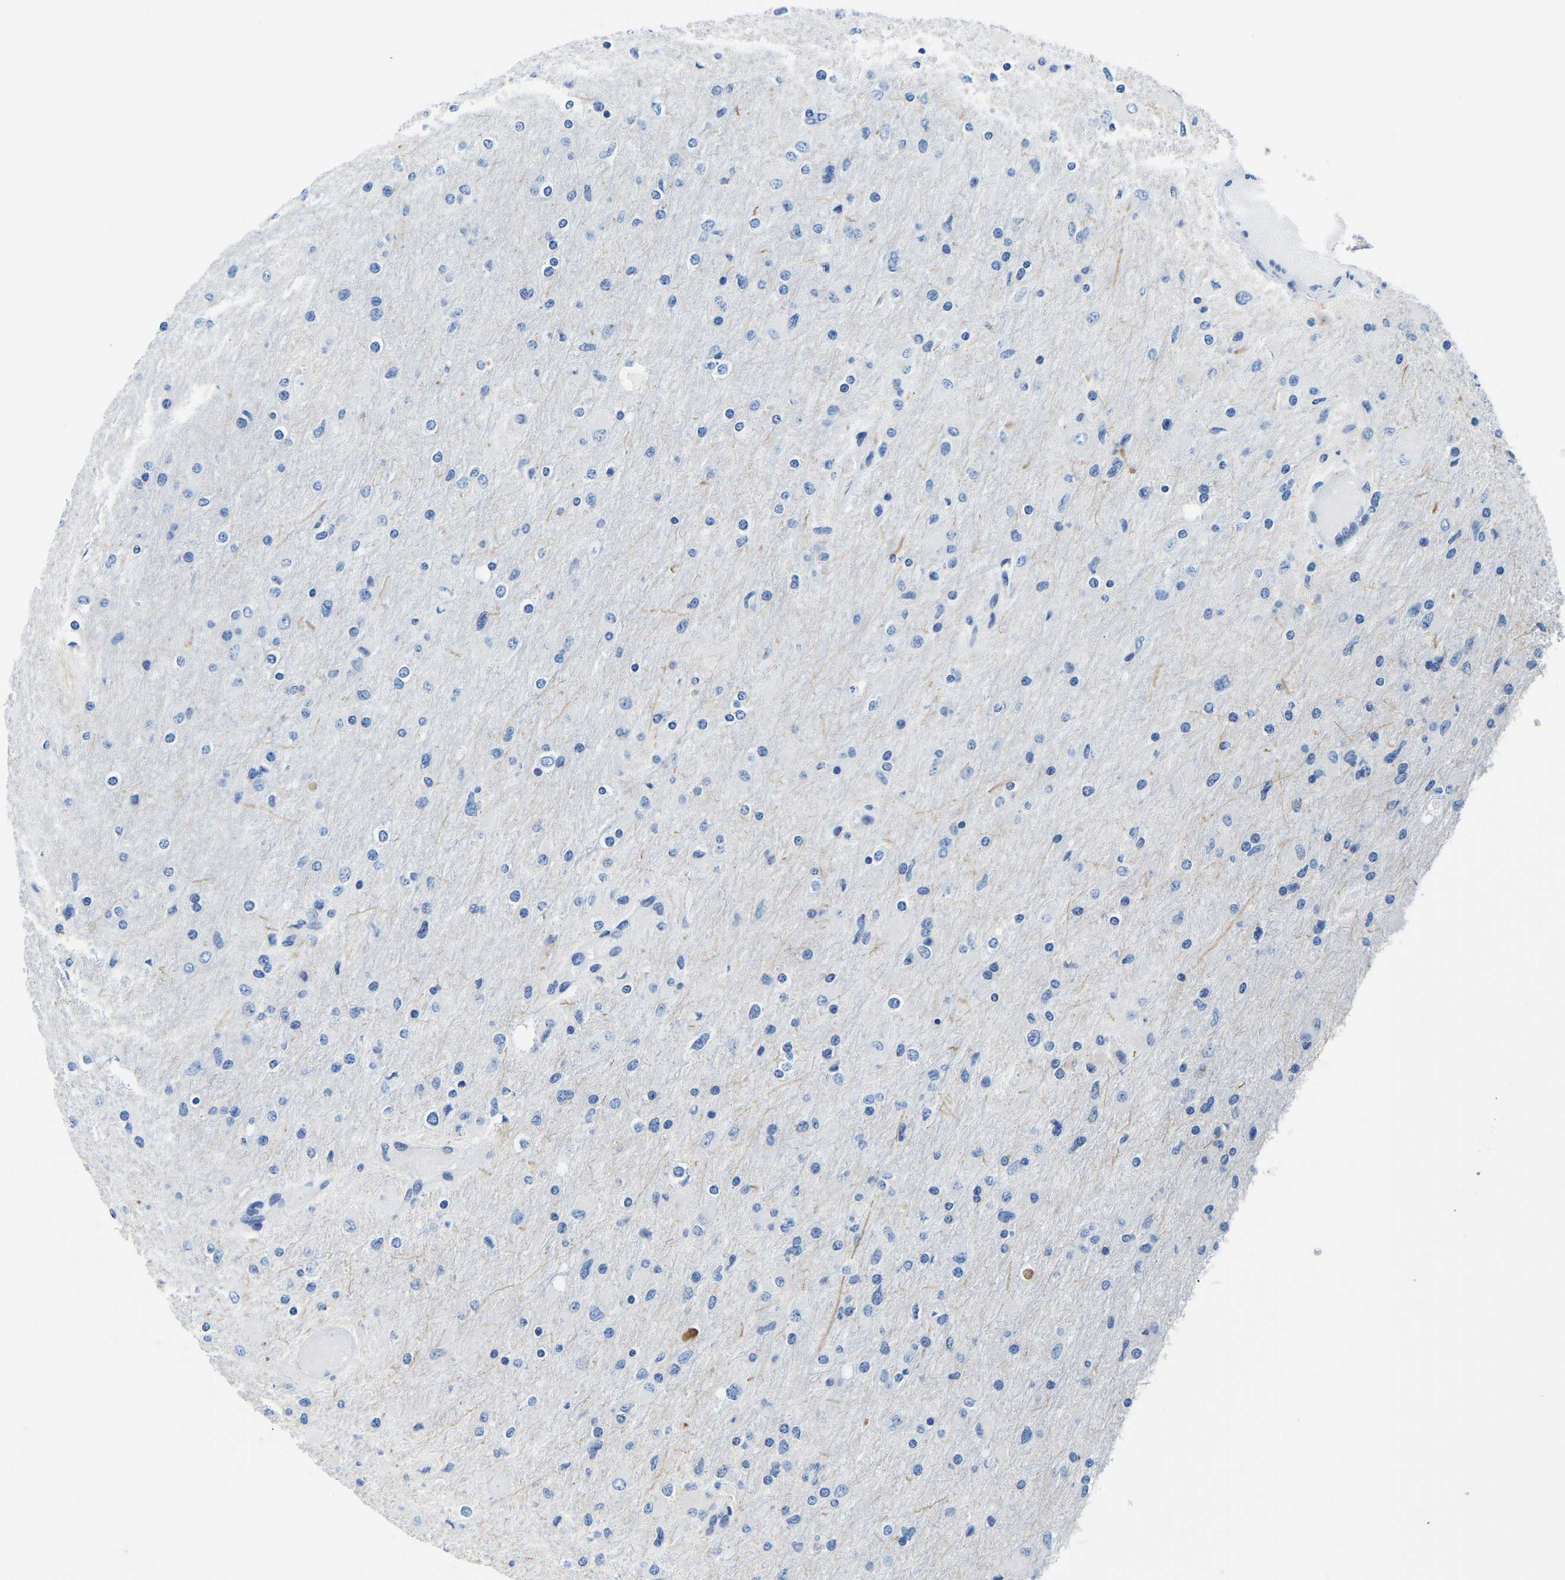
{"staining": {"intensity": "negative", "quantity": "none", "location": "none"}, "tissue": "glioma", "cell_type": "Tumor cells", "image_type": "cancer", "snomed": [{"axis": "morphology", "description": "Glioma, malignant, High grade"}, {"axis": "topography", "description": "Cerebral cortex"}], "caption": "The immunohistochemistry image has no significant positivity in tumor cells of glioma tissue.", "gene": "MS4A3", "patient": {"sex": "female", "age": 36}}